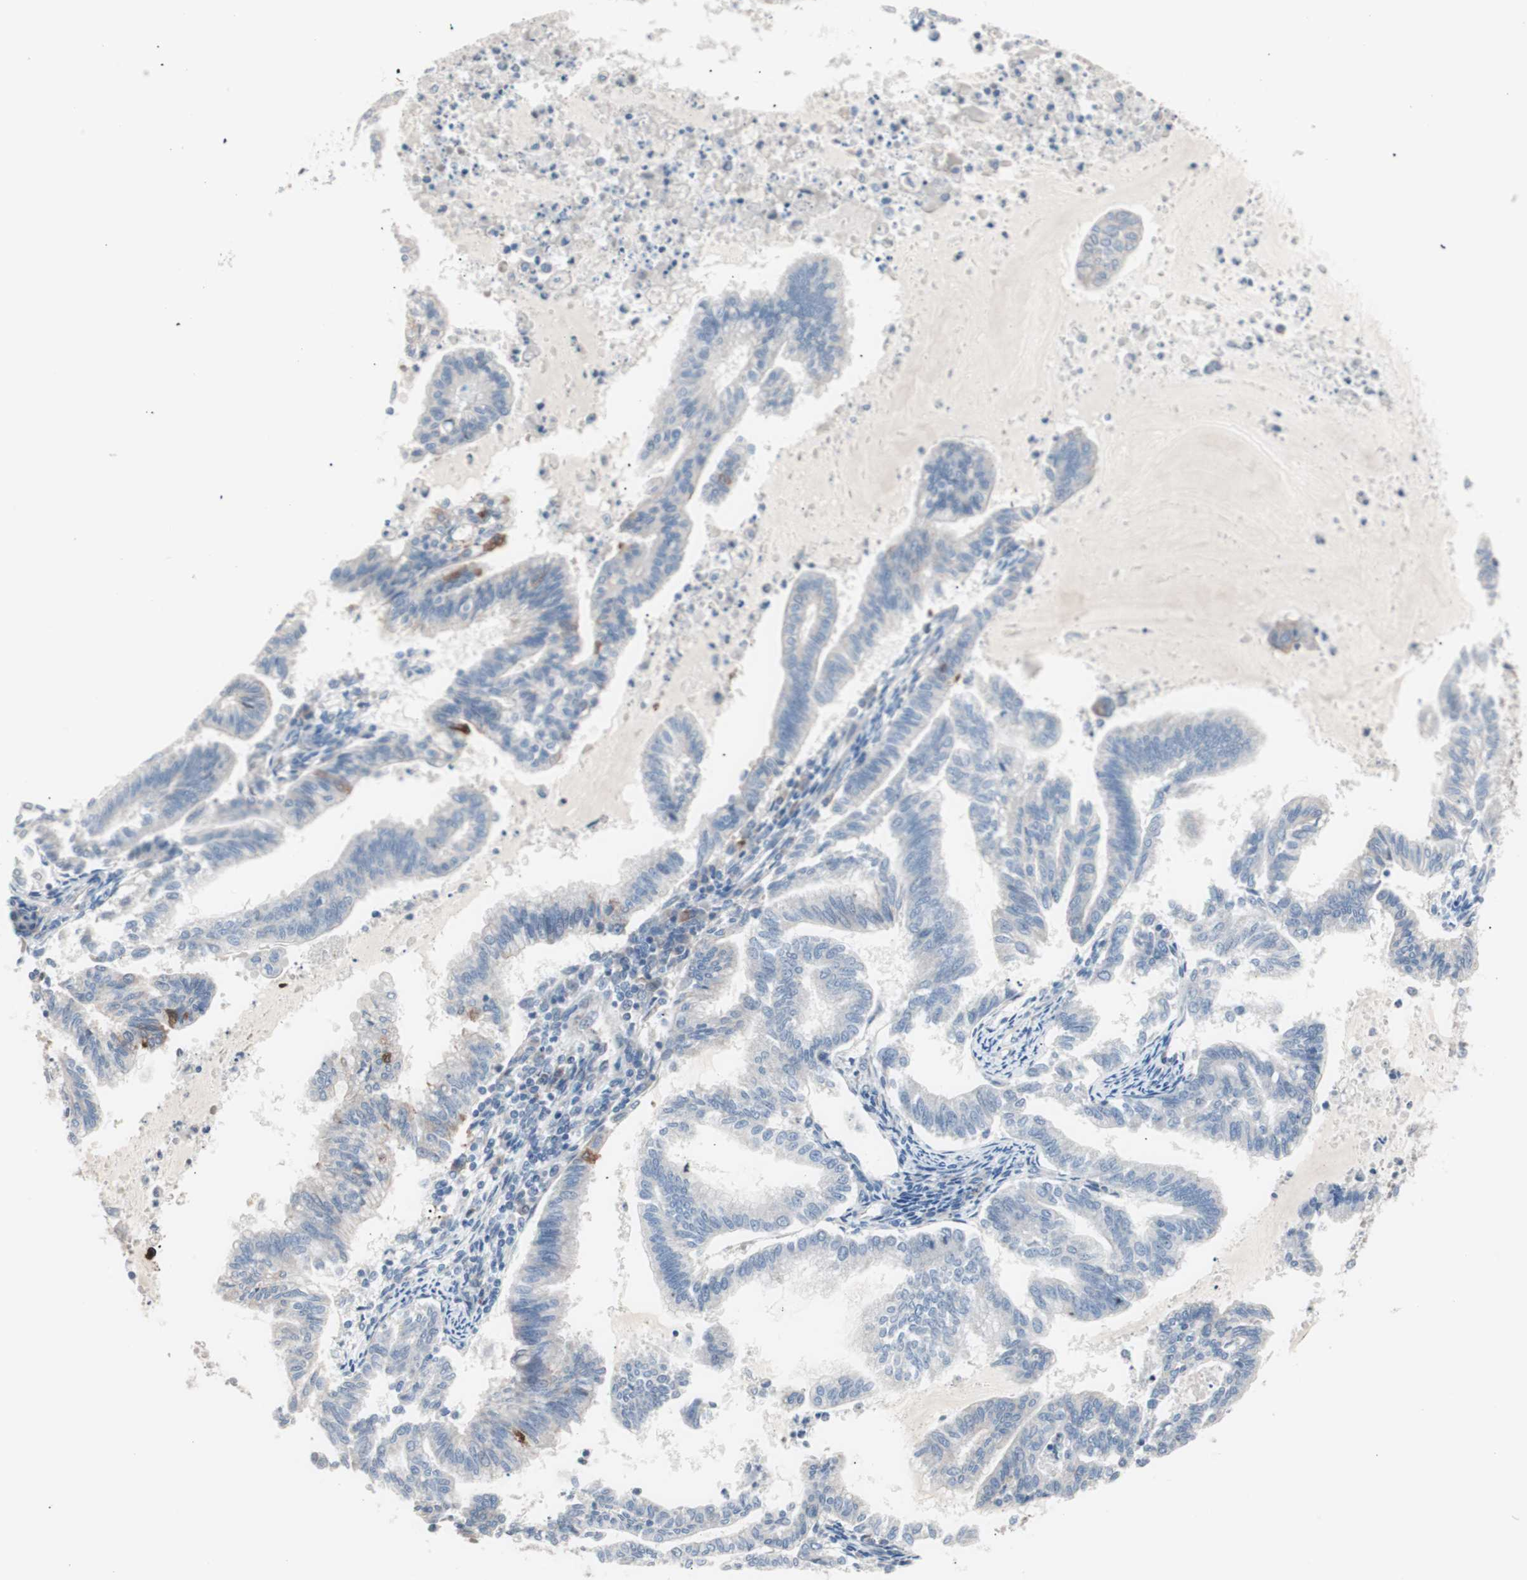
{"staining": {"intensity": "negative", "quantity": "none", "location": "none"}, "tissue": "endometrial cancer", "cell_type": "Tumor cells", "image_type": "cancer", "snomed": [{"axis": "morphology", "description": "Adenocarcinoma, NOS"}, {"axis": "topography", "description": "Endometrium"}], "caption": "Tumor cells are negative for brown protein staining in endometrial cancer (adenocarcinoma).", "gene": "SMG1", "patient": {"sex": "female", "age": 79}}